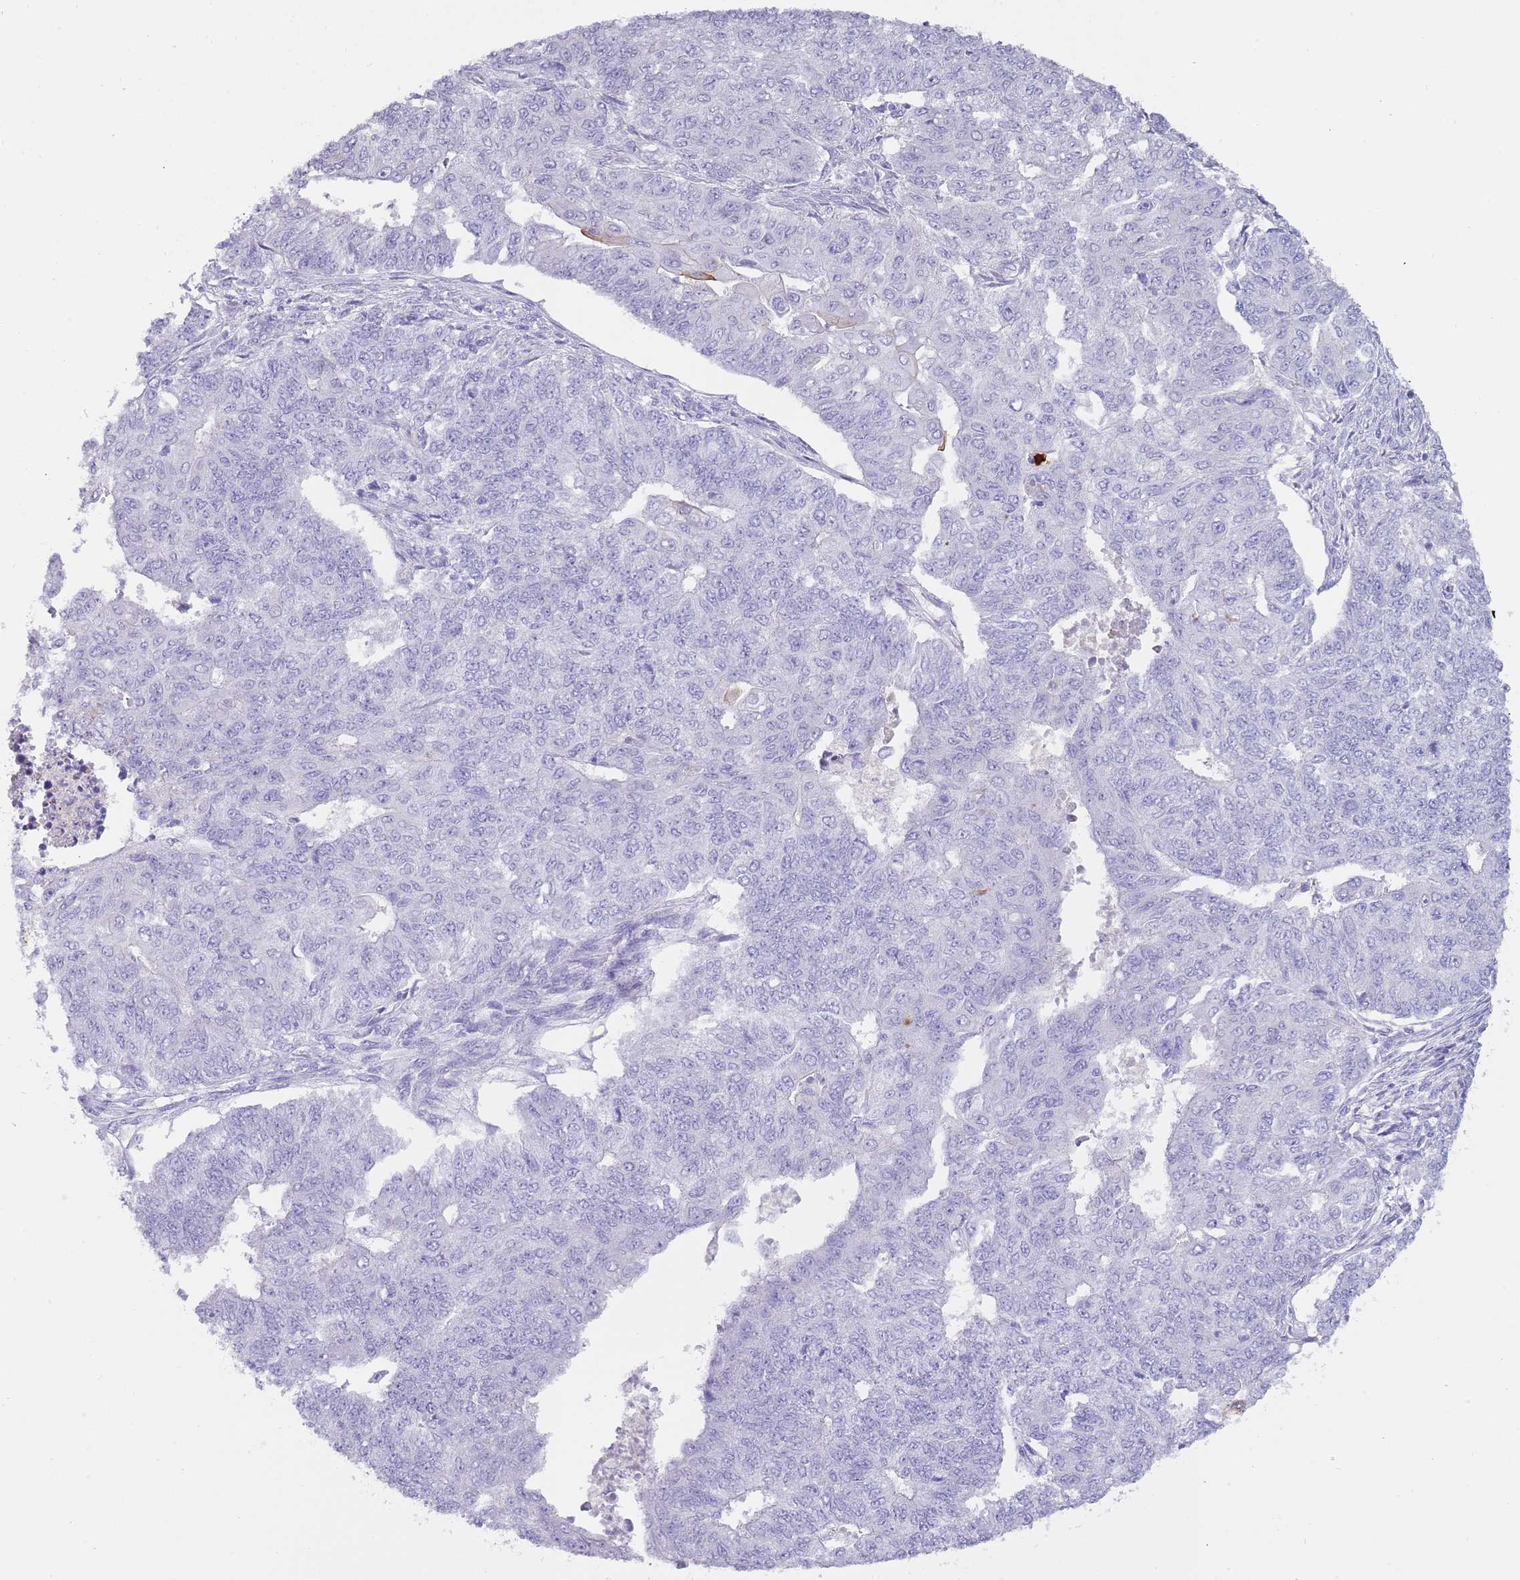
{"staining": {"intensity": "negative", "quantity": "none", "location": "none"}, "tissue": "endometrial cancer", "cell_type": "Tumor cells", "image_type": "cancer", "snomed": [{"axis": "morphology", "description": "Adenocarcinoma, NOS"}, {"axis": "topography", "description": "Endometrium"}], "caption": "Tumor cells show no significant protein positivity in adenocarcinoma (endometrial).", "gene": "NBPF6", "patient": {"sex": "female", "age": 32}}